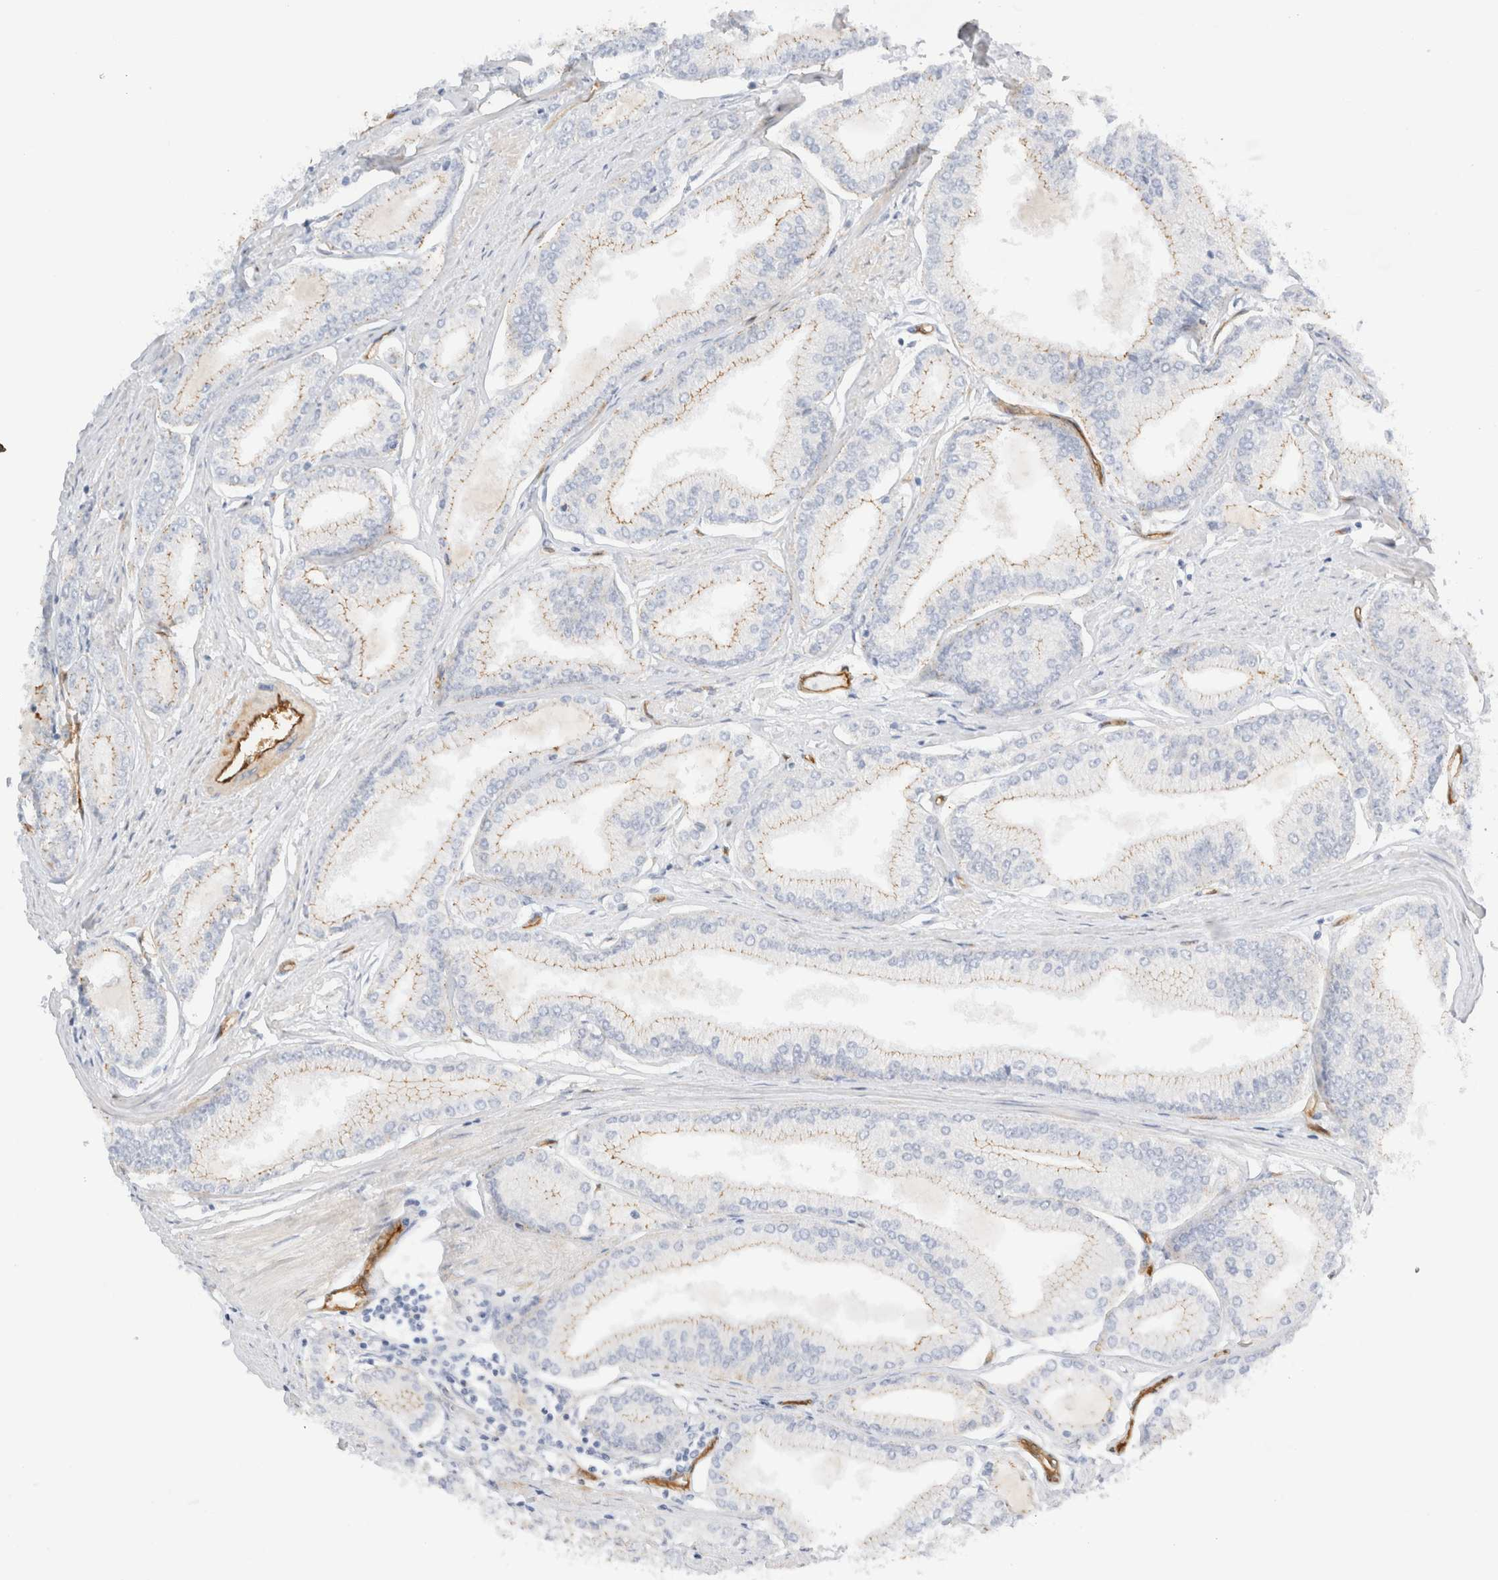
{"staining": {"intensity": "weak", "quantity": "25%-75%", "location": "cytoplasmic/membranous"}, "tissue": "prostate cancer", "cell_type": "Tumor cells", "image_type": "cancer", "snomed": [{"axis": "morphology", "description": "Adenocarcinoma, Low grade"}, {"axis": "topography", "description": "Prostate"}], "caption": "Immunohistochemical staining of human prostate cancer demonstrates low levels of weak cytoplasmic/membranous expression in about 25%-75% of tumor cells. The staining was performed using DAB, with brown indicating positive protein expression. Nuclei are stained blue with hematoxylin.", "gene": "LMCD1", "patient": {"sex": "male", "age": 52}}